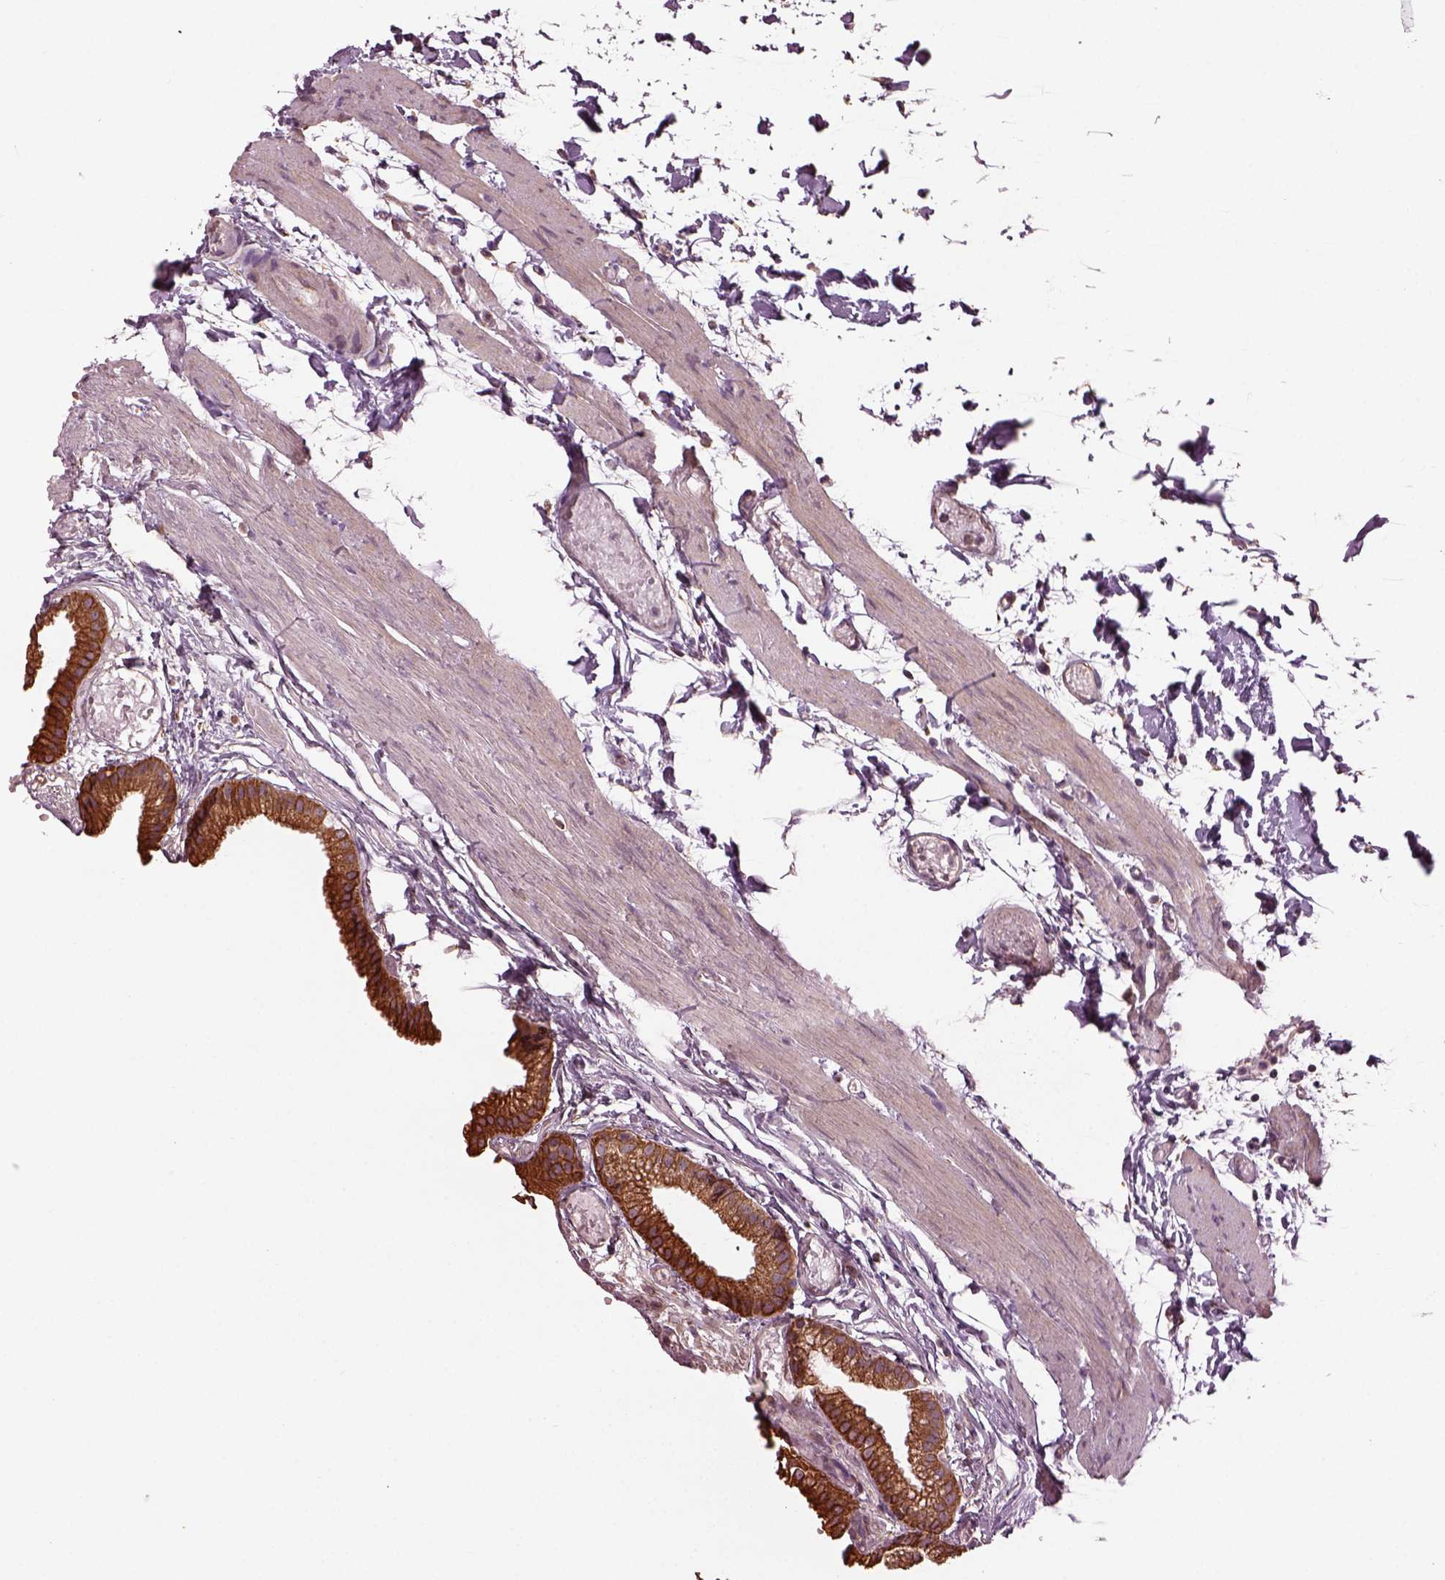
{"staining": {"intensity": "moderate", "quantity": ">75%", "location": "cytoplasmic/membranous"}, "tissue": "gallbladder", "cell_type": "Glandular cells", "image_type": "normal", "snomed": [{"axis": "morphology", "description": "Normal tissue, NOS"}, {"axis": "topography", "description": "Gallbladder"}], "caption": "This is a histology image of immunohistochemistry staining of benign gallbladder, which shows moderate positivity in the cytoplasmic/membranous of glandular cells.", "gene": "RUFY3", "patient": {"sex": "female", "age": 45}}